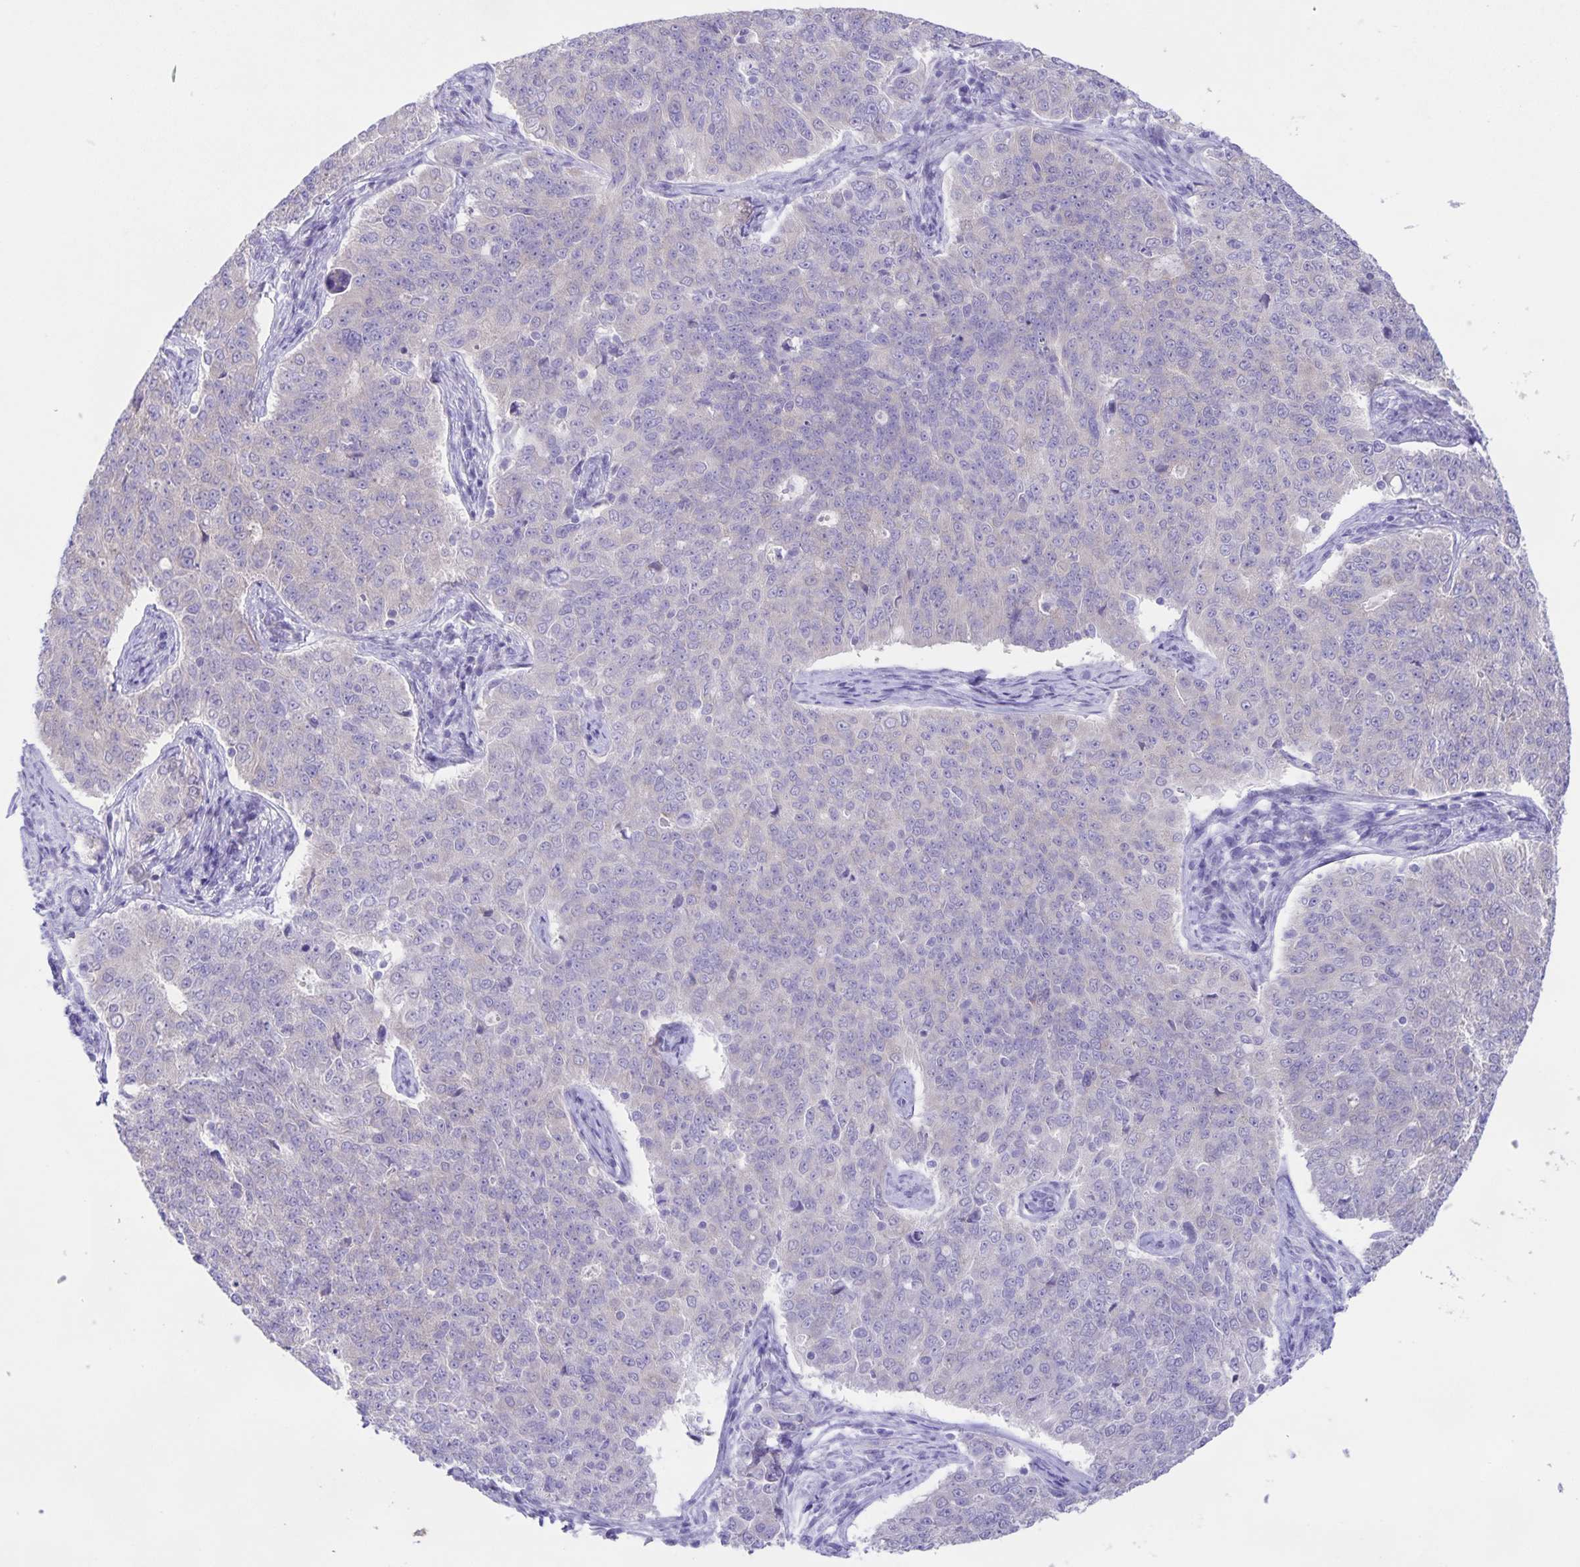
{"staining": {"intensity": "negative", "quantity": "none", "location": "none"}, "tissue": "endometrial cancer", "cell_type": "Tumor cells", "image_type": "cancer", "snomed": [{"axis": "morphology", "description": "Adenocarcinoma, NOS"}, {"axis": "topography", "description": "Endometrium"}], "caption": "A photomicrograph of human adenocarcinoma (endometrial) is negative for staining in tumor cells.", "gene": "CAPSL", "patient": {"sex": "female", "age": 43}}